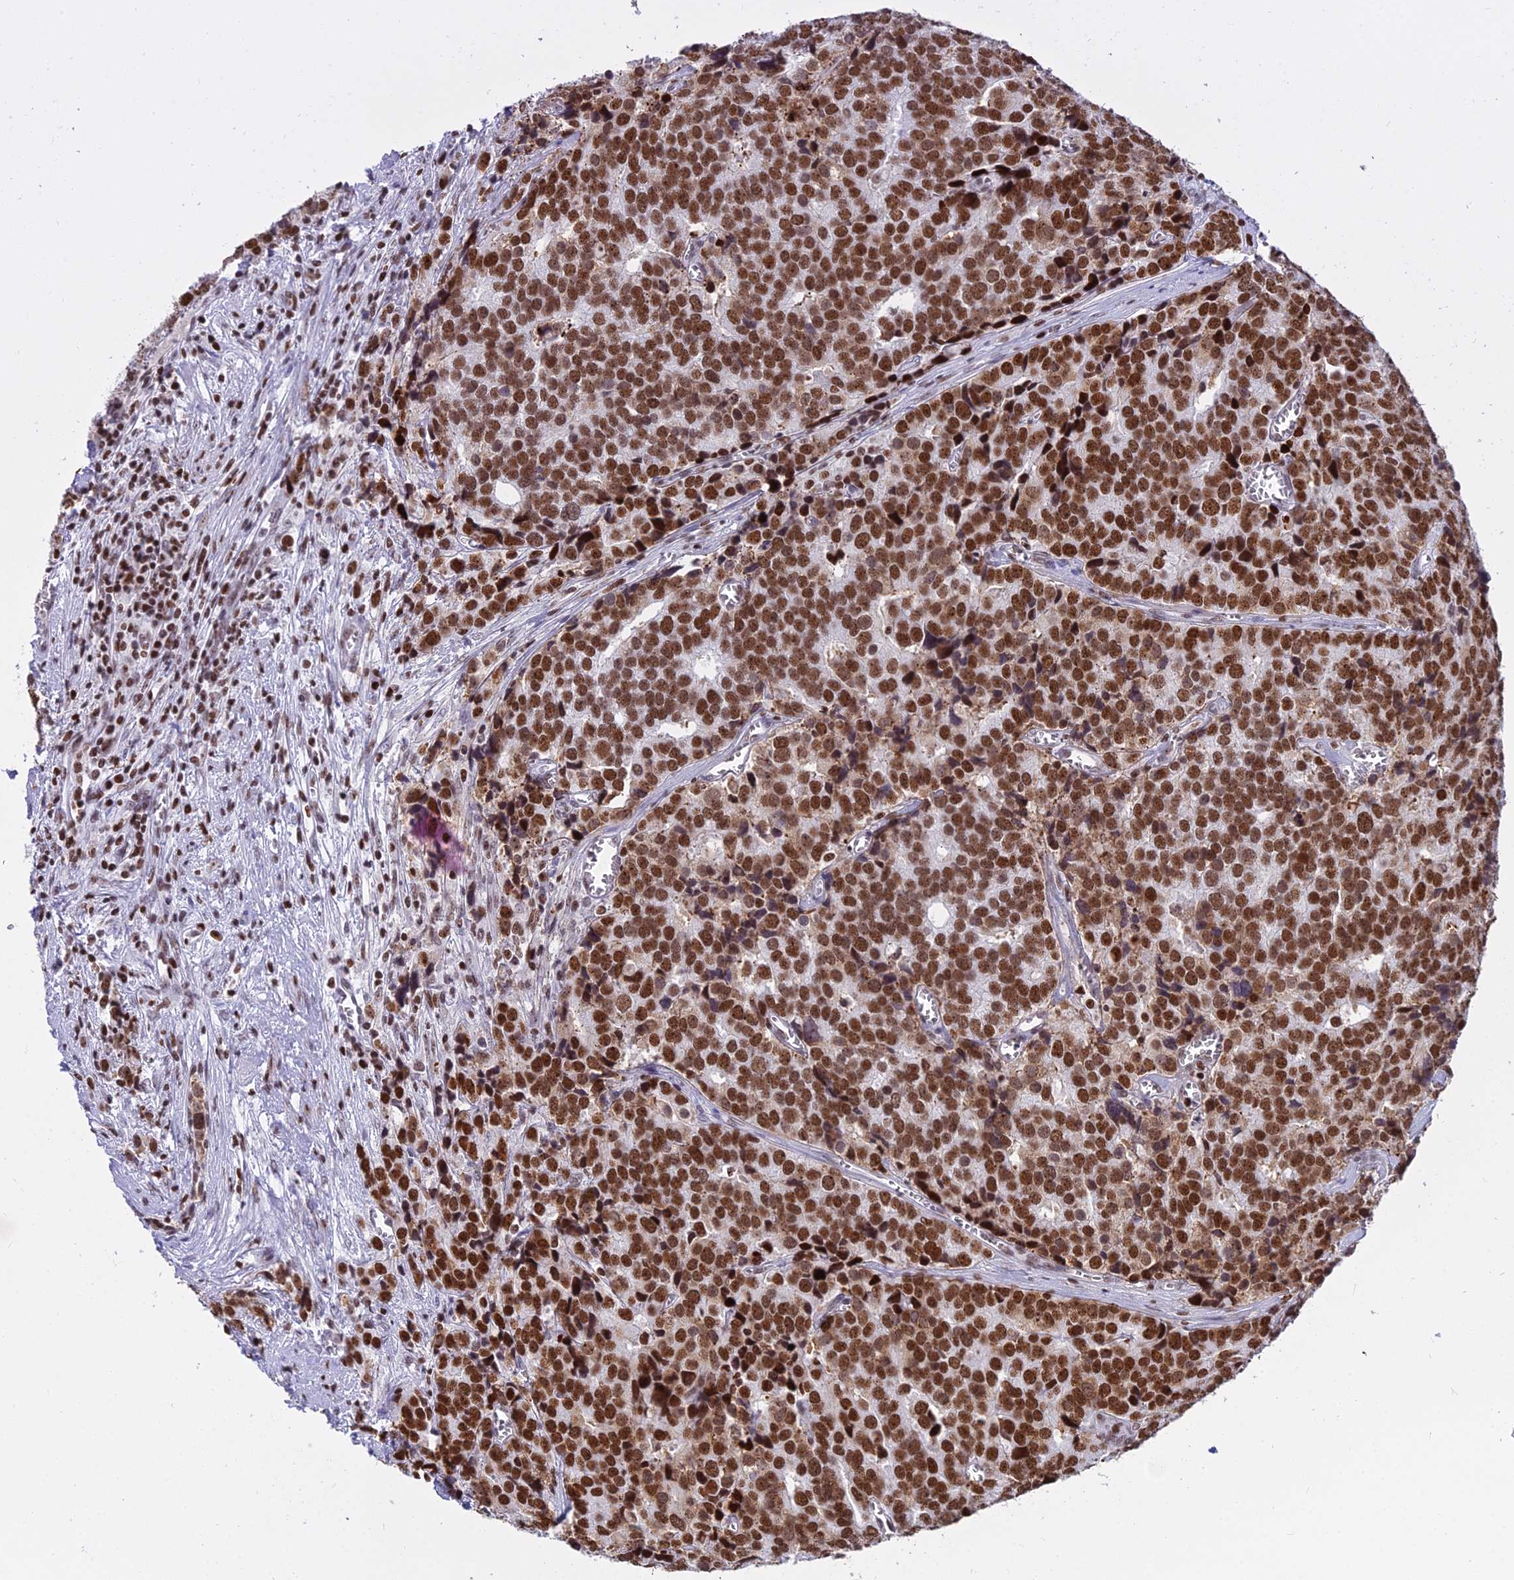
{"staining": {"intensity": "strong", "quantity": ">75%", "location": "nuclear"}, "tissue": "prostate cancer", "cell_type": "Tumor cells", "image_type": "cancer", "snomed": [{"axis": "morphology", "description": "Adenocarcinoma, High grade"}, {"axis": "topography", "description": "Prostate"}], "caption": "Immunohistochemistry (IHC) (DAB (3,3'-diaminobenzidine)) staining of prostate cancer demonstrates strong nuclear protein positivity in approximately >75% of tumor cells.", "gene": "PARP1", "patient": {"sex": "male", "age": 71}}